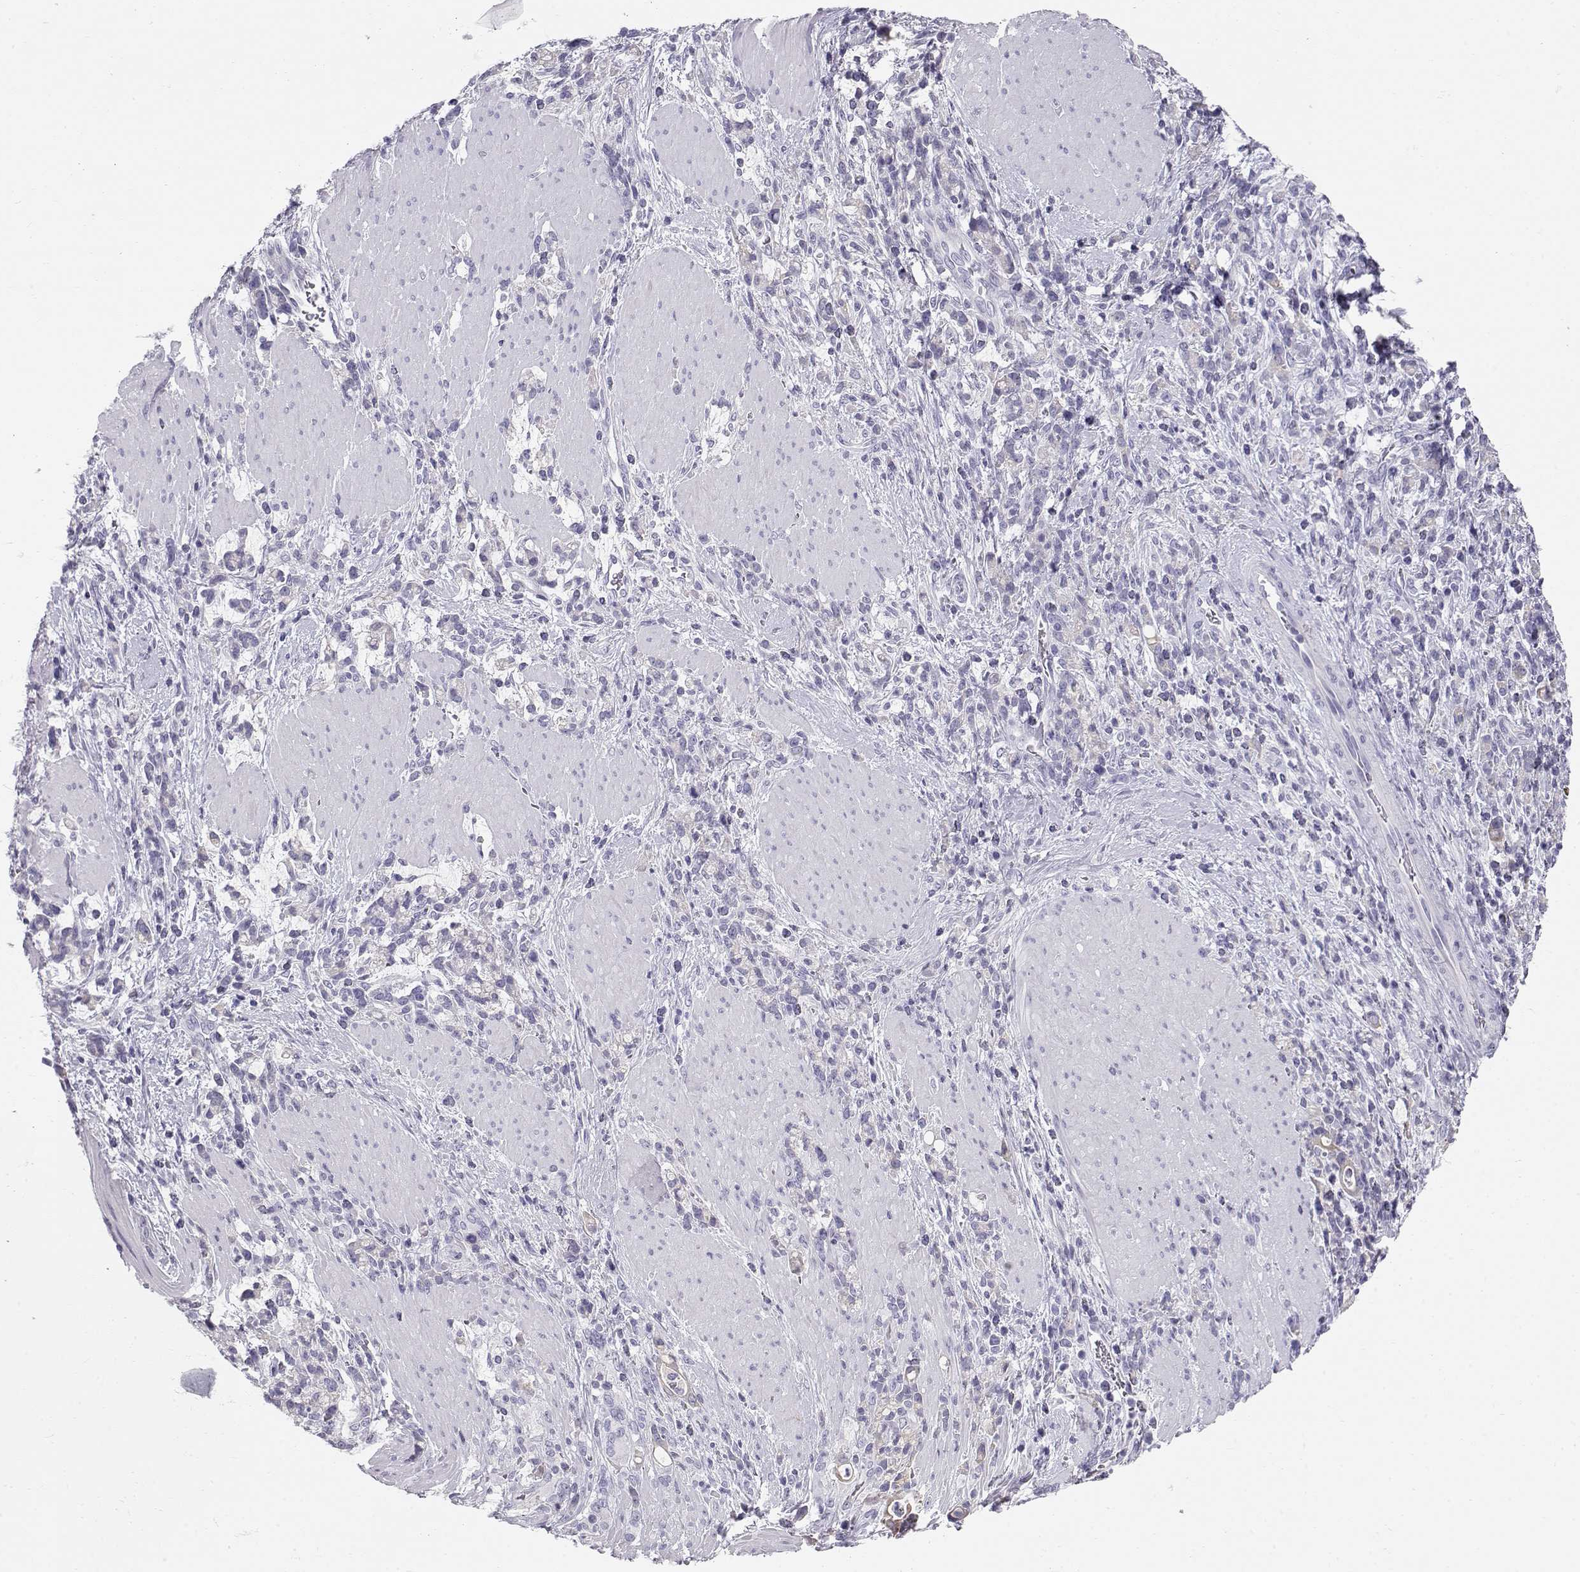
{"staining": {"intensity": "negative", "quantity": "none", "location": "none"}, "tissue": "stomach cancer", "cell_type": "Tumor cells", "image_type": "cancer", "snomed": [{"axis": "morphology", "description": "Adenocarcinoma, NOS"}, {"axis": "topography", "description": "Stomach"}], "caption": "DAB immunohistochemical staining of human stomach adenocarcinoma displays no significant positivity in tumor cells.", "gene": "GPR26", "patient": {"sex": "female", "age": 57}}